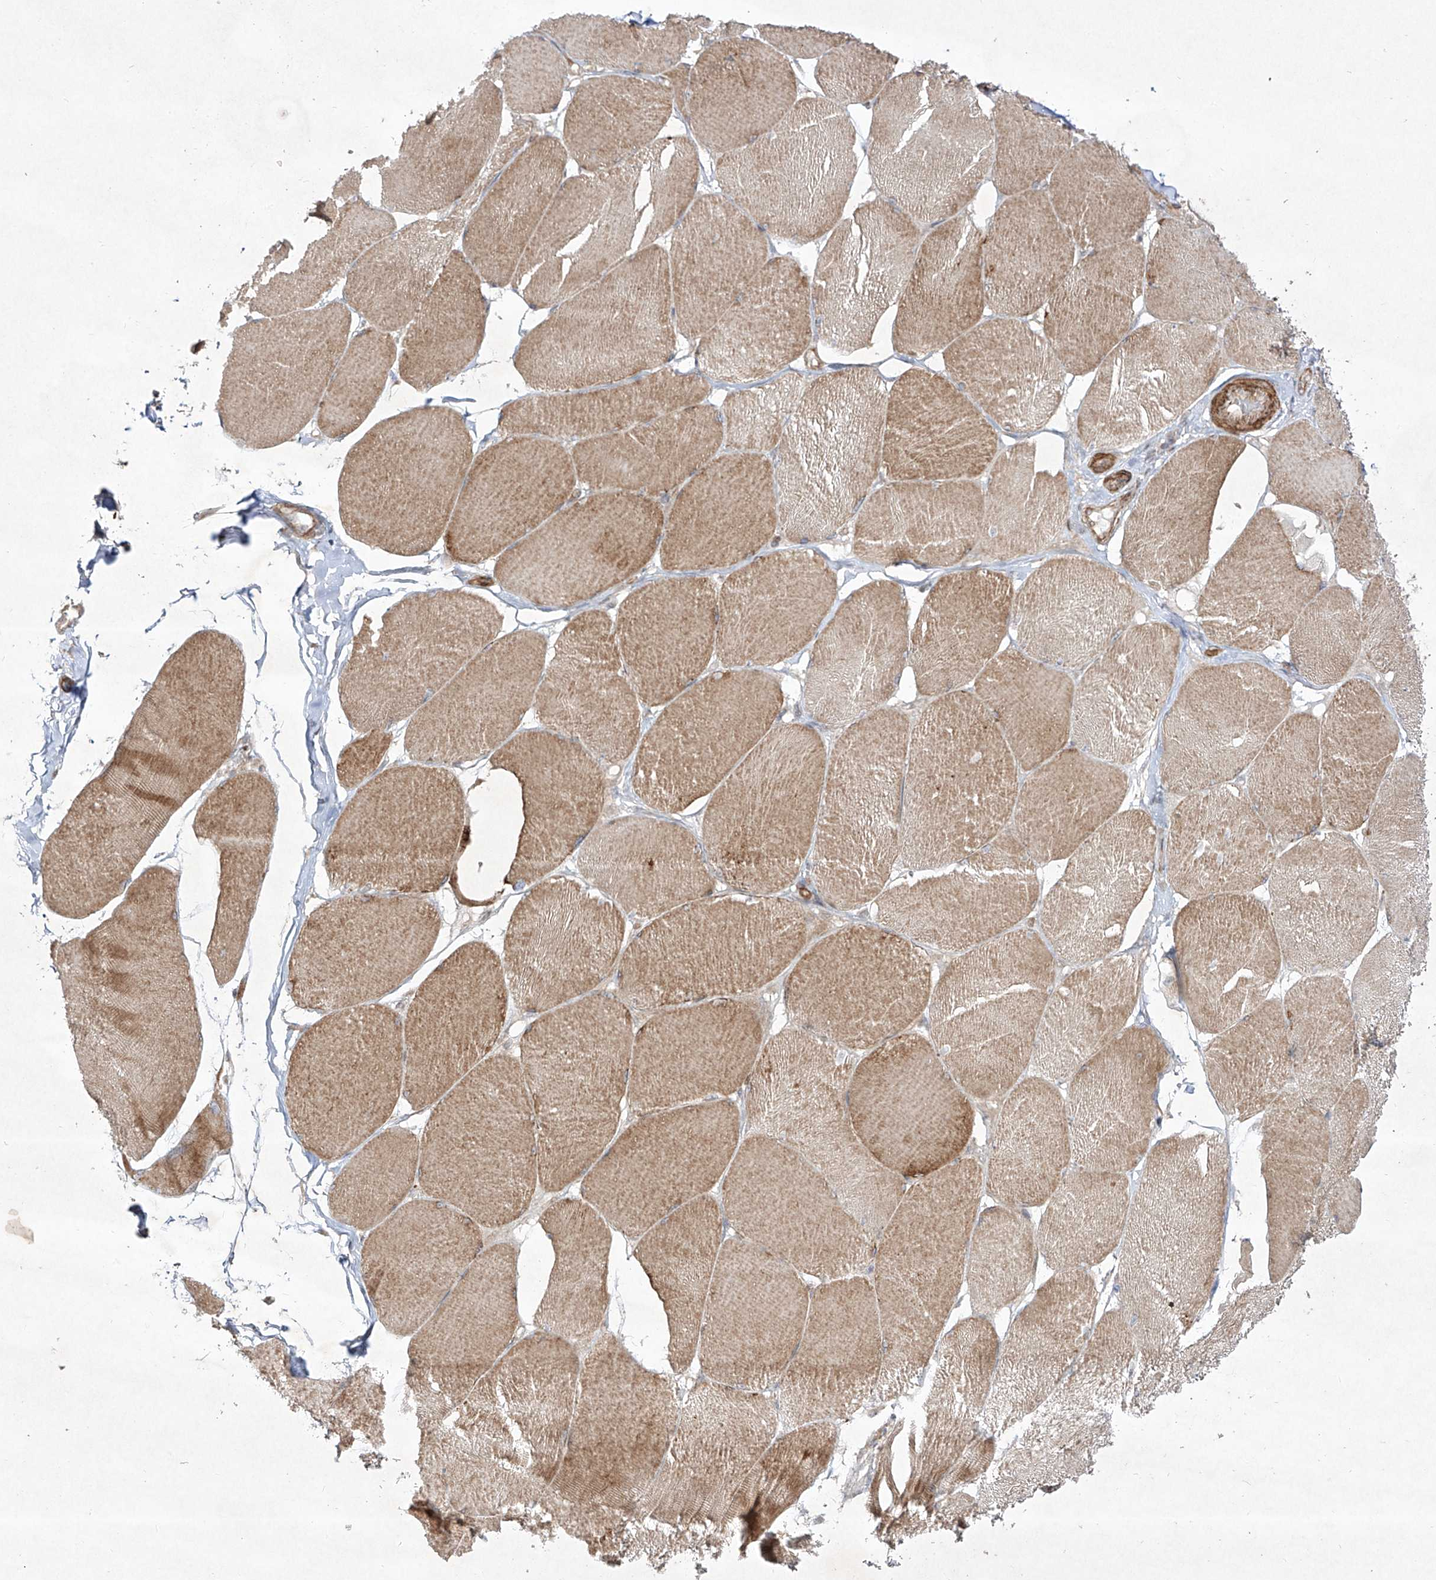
{"staining": {"intensity": "moderate", "quantity": "25%-75%", "location": "cytoplasmic/membranous"}, "tissue": "skeletal muscle", "cell_type": "Myocytes", "image_type": "normal", "snomed": [{"axis": "morphology", "description": "Normal tissue, NOS"}, {"axis": "topography", "description": "Skin"}, {"axis": "topography", "description": "Skeletal muscle"}], "caption": "Protein staining displays moderate cytoplasmic/membranous staining in approximately 25%-75% of myocytes in unremarkable skeletal muscle.", "gene": "KDM1B", "patient": {"sex": "male", "age": 83}}